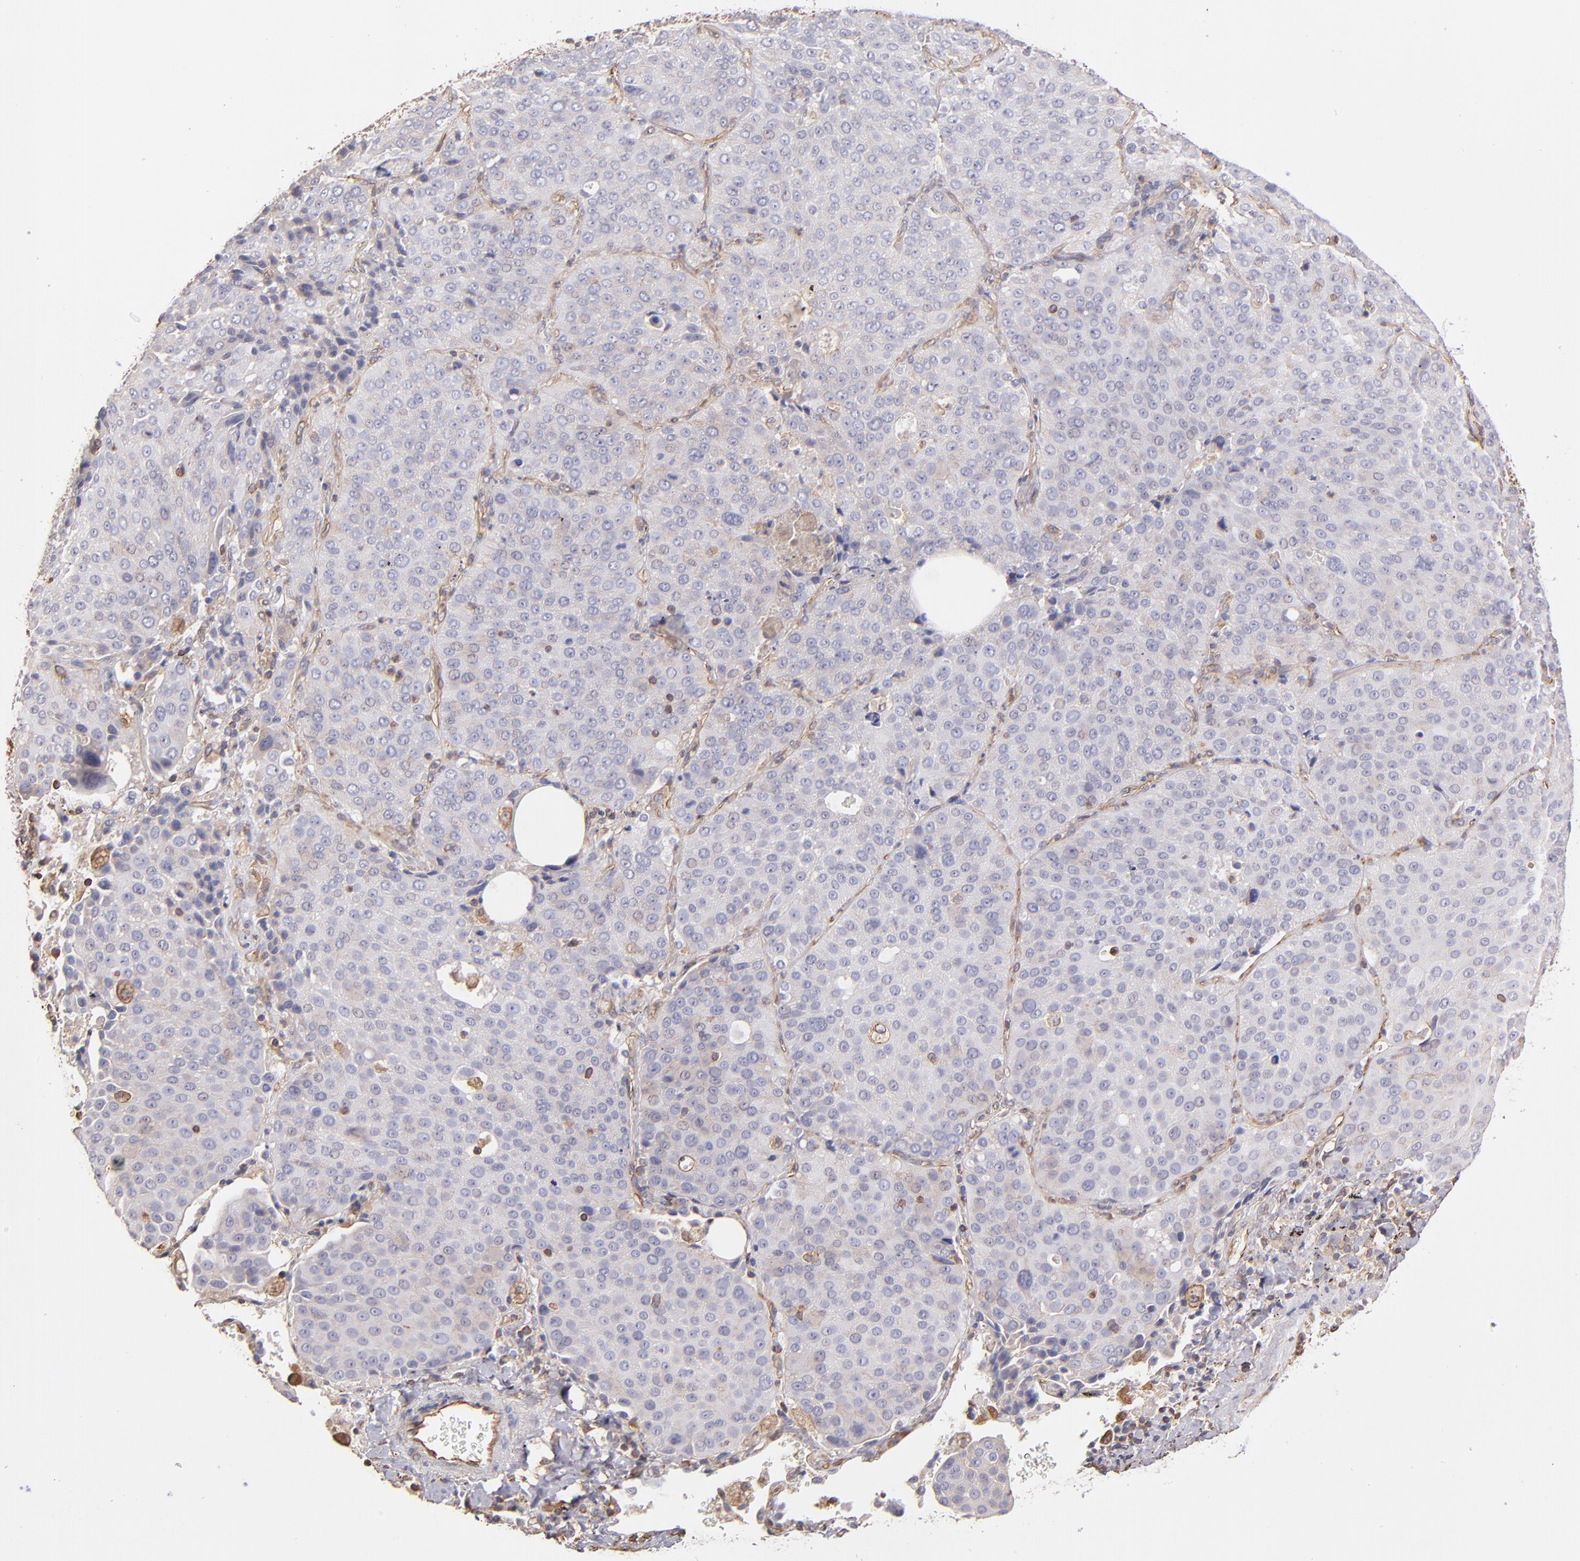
{"staining": {"intensity": "negative", "quantity": "none", "location": "none"}, "tissue": "lung cancer", "cell_type": "Tumor cells", "image_type": "cancer", "snomed": [{"axis": "morphology", "description": "Squamous cell carcinoma, NOS"}, {"axis": "topography", "description": "Lung"}], "caption": "This is a histopathology image of immunohistochemistry (IHC) staining of lung cancer, which shows no staining in tumor cells. The staining was performed using DAB (3,3'-diaminobenzidine) to visualize the protein expression in brown, while the nuclei were stained in blue with hematoxylin (Magnification: 20x).", "gene": "ABCC1", "patient": {"sex": "male", "age": 54}}